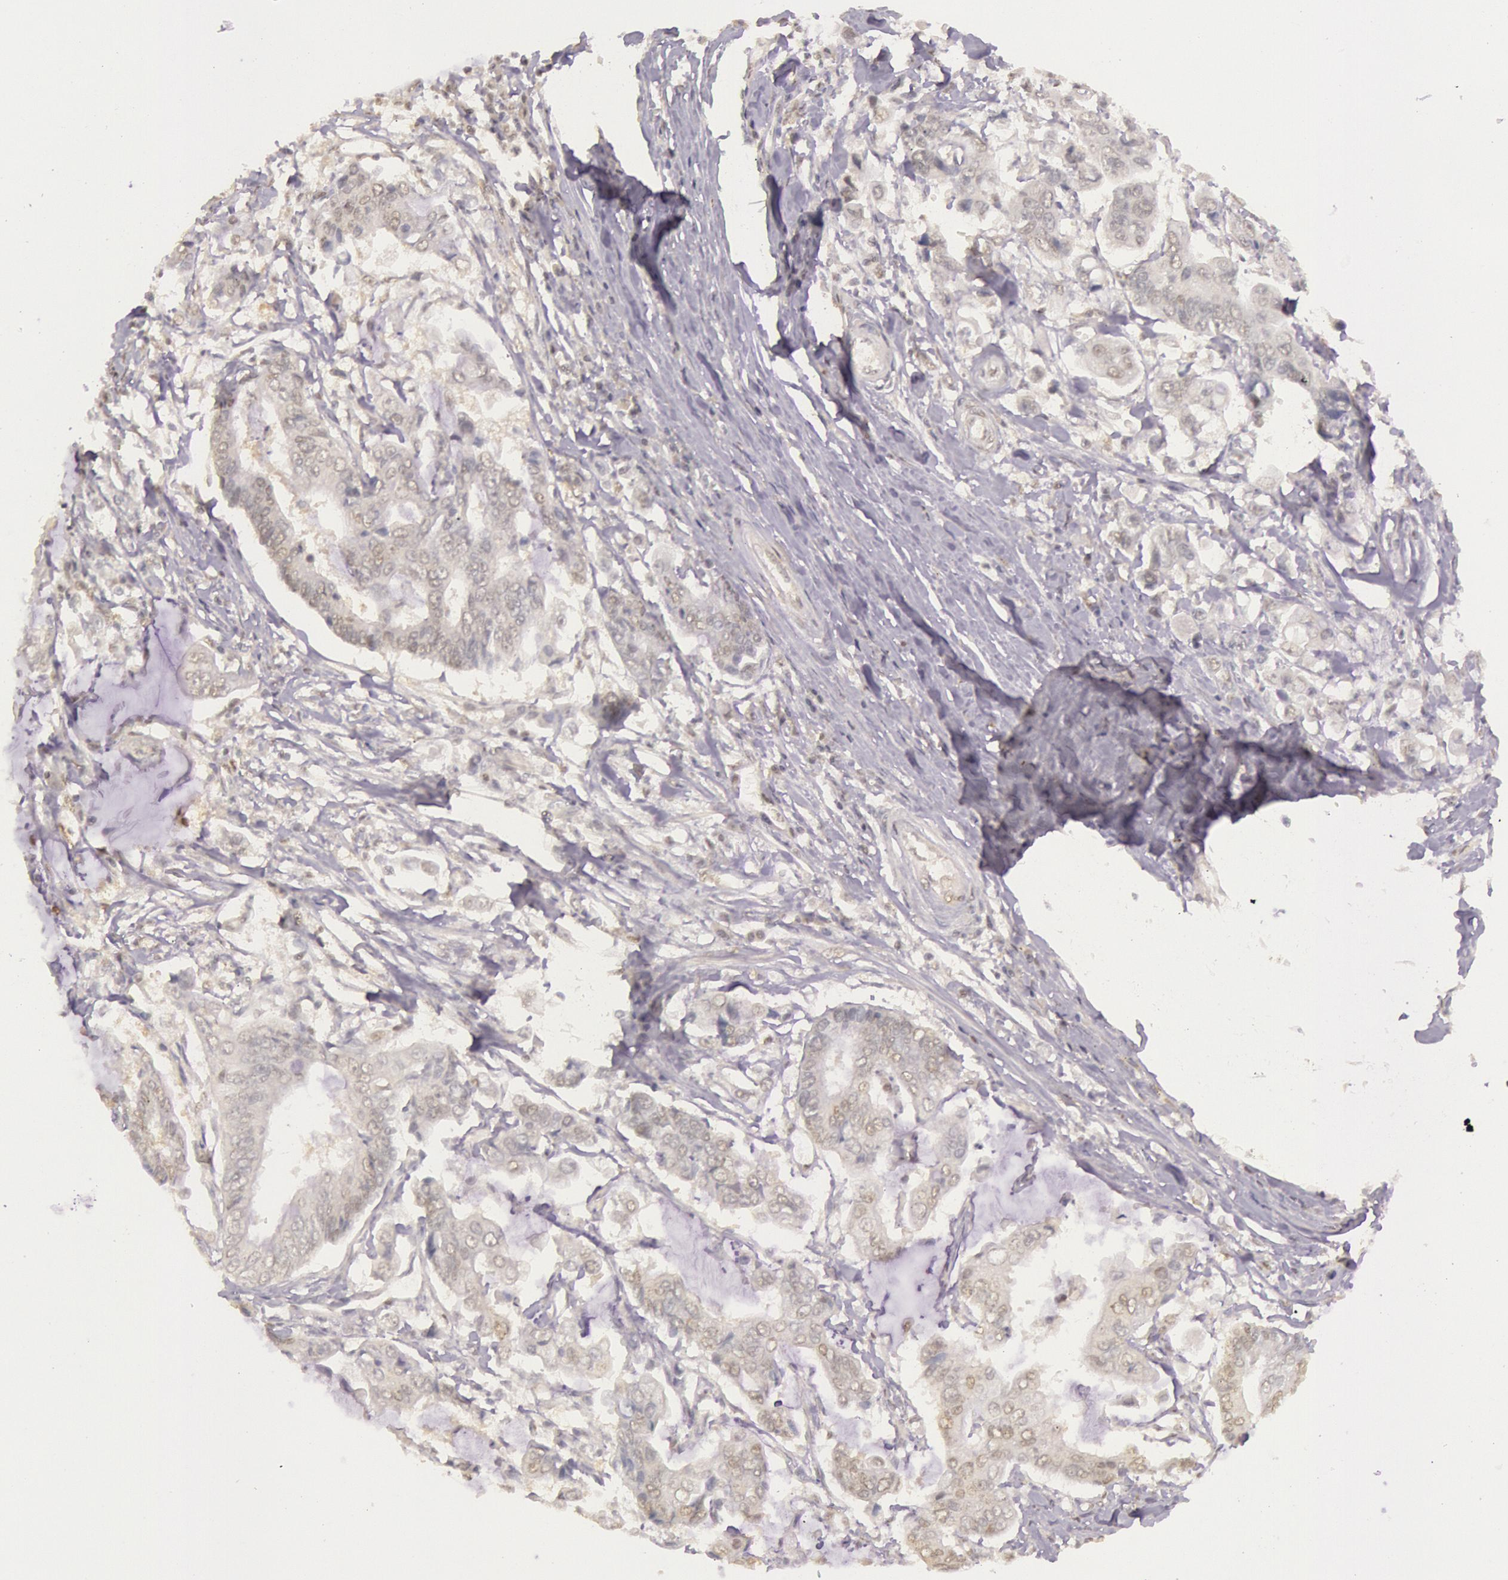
{"staining": {"intensity": "negative", "quantity": "none", "location": "none"}, "tissue": "stomach cancer", "cell_type": "Tumor cells", "image_type": "cancer", "snomed": [{"axis": "morphology", "description": "Adenocarcinoma, NOS"}, {"axis": "topography", "description": "Stomach, upper"}], "caption": "IHC micrograph of stomach cancer stained for a protein (brown), which demonstrates no positivity in tumor cells. The staining was performed using DAB to visualize the protein expression in brown, while the nuclei were stained in blue with hematoxylin (Magnification: 20x).", "gene": "RTL10", "patient": {"sex": "male", "age": 80}}